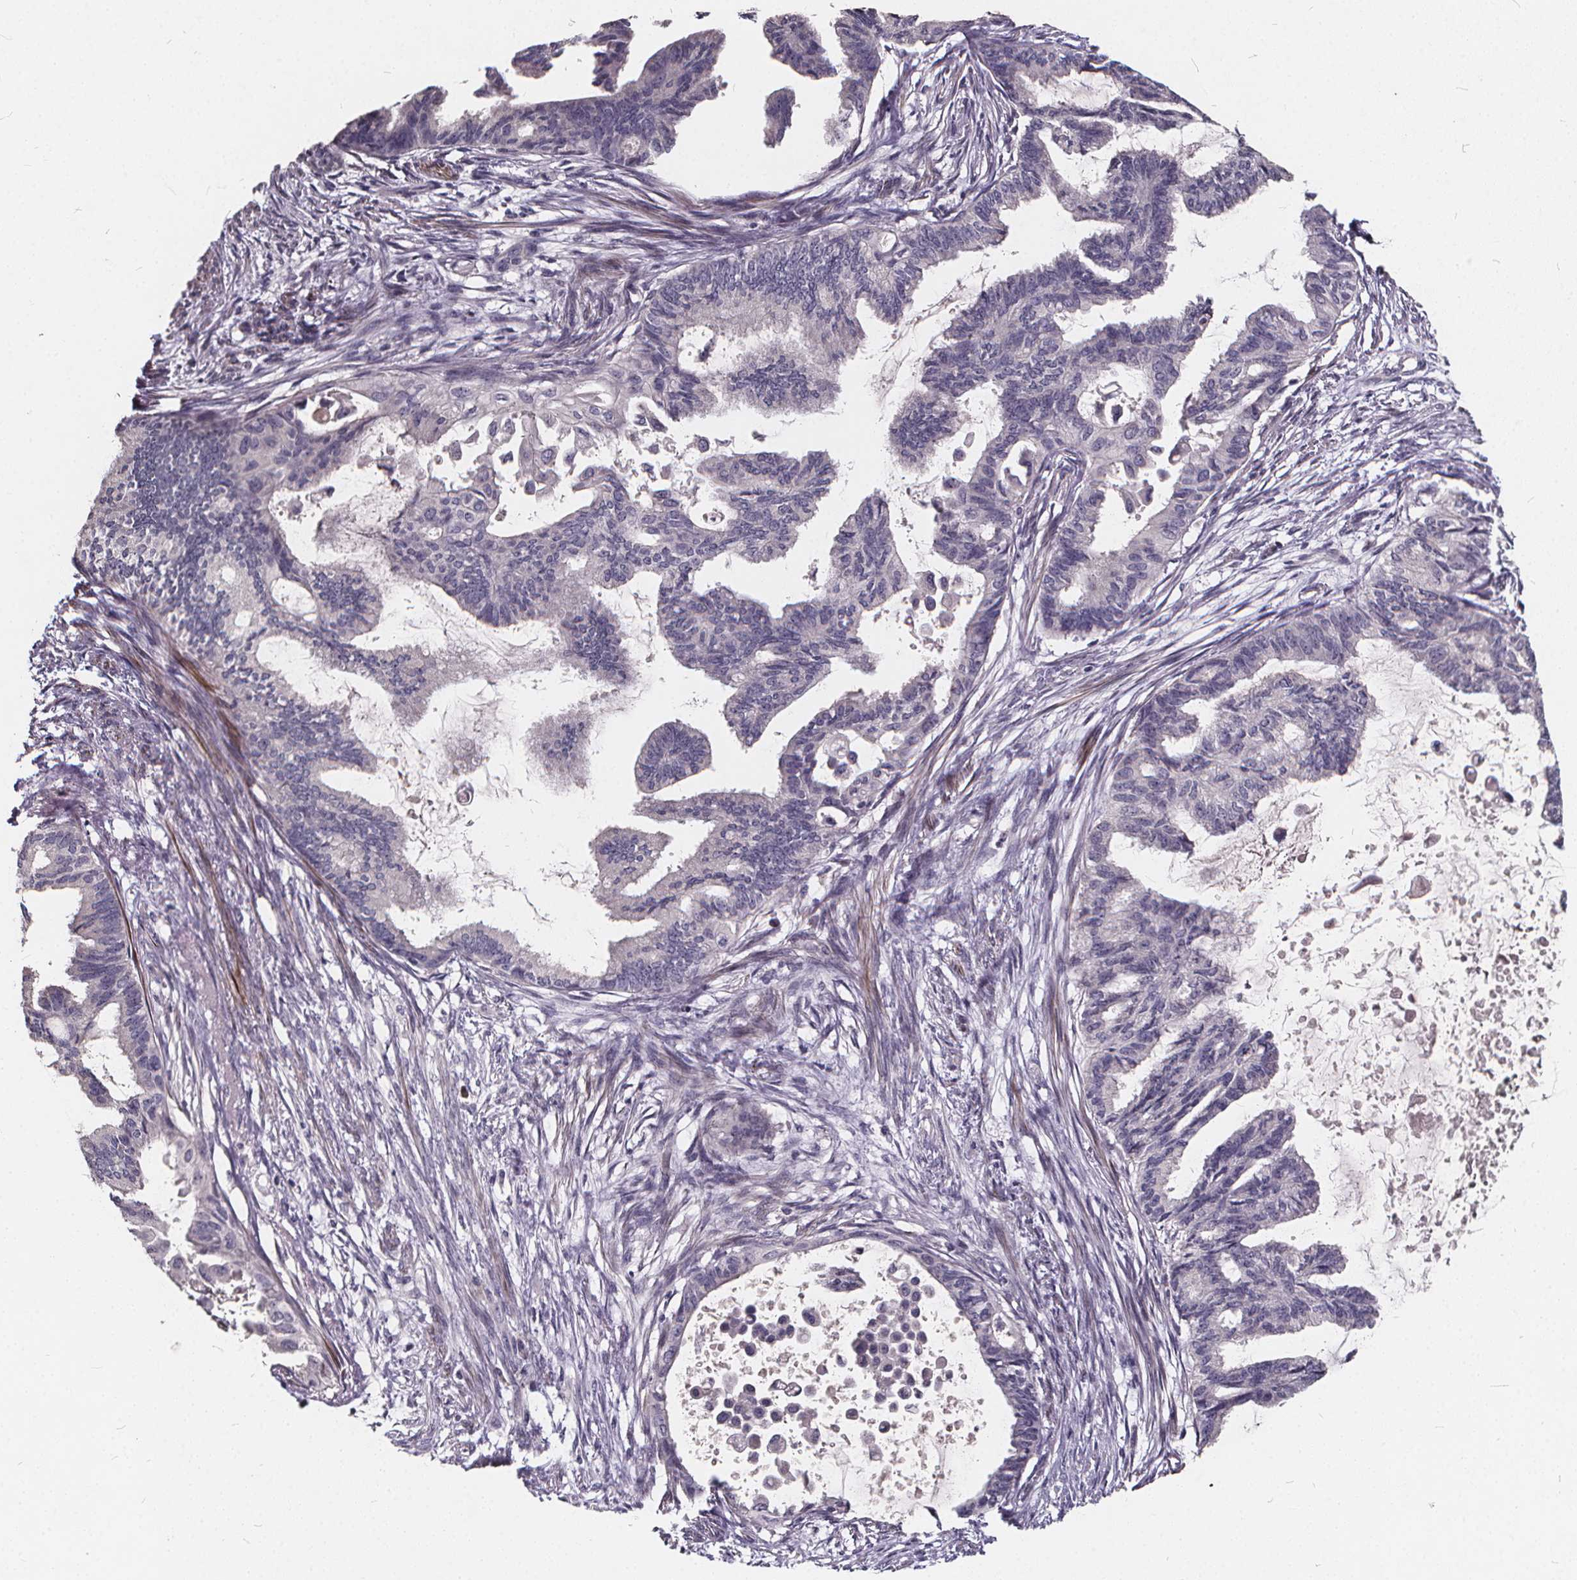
{"staining": {"intensity": "negative", "quantity": "none", "location": "none"}, "tissue": "endometrial cancer", "cell_type": "Tumor cells", "image_type": "cancer", "snomed": [{"axis": "morphology", "description": "Adenocarcinoma, NOS"}, {"axis": "topography", "description": "Endometrium"}], "caption": "Tumor cells show no significant expression in endometrial cancer (adenocarcinoma).", "gene": "TSPAN14", "patient": {"sex": "female", "age": 86}}